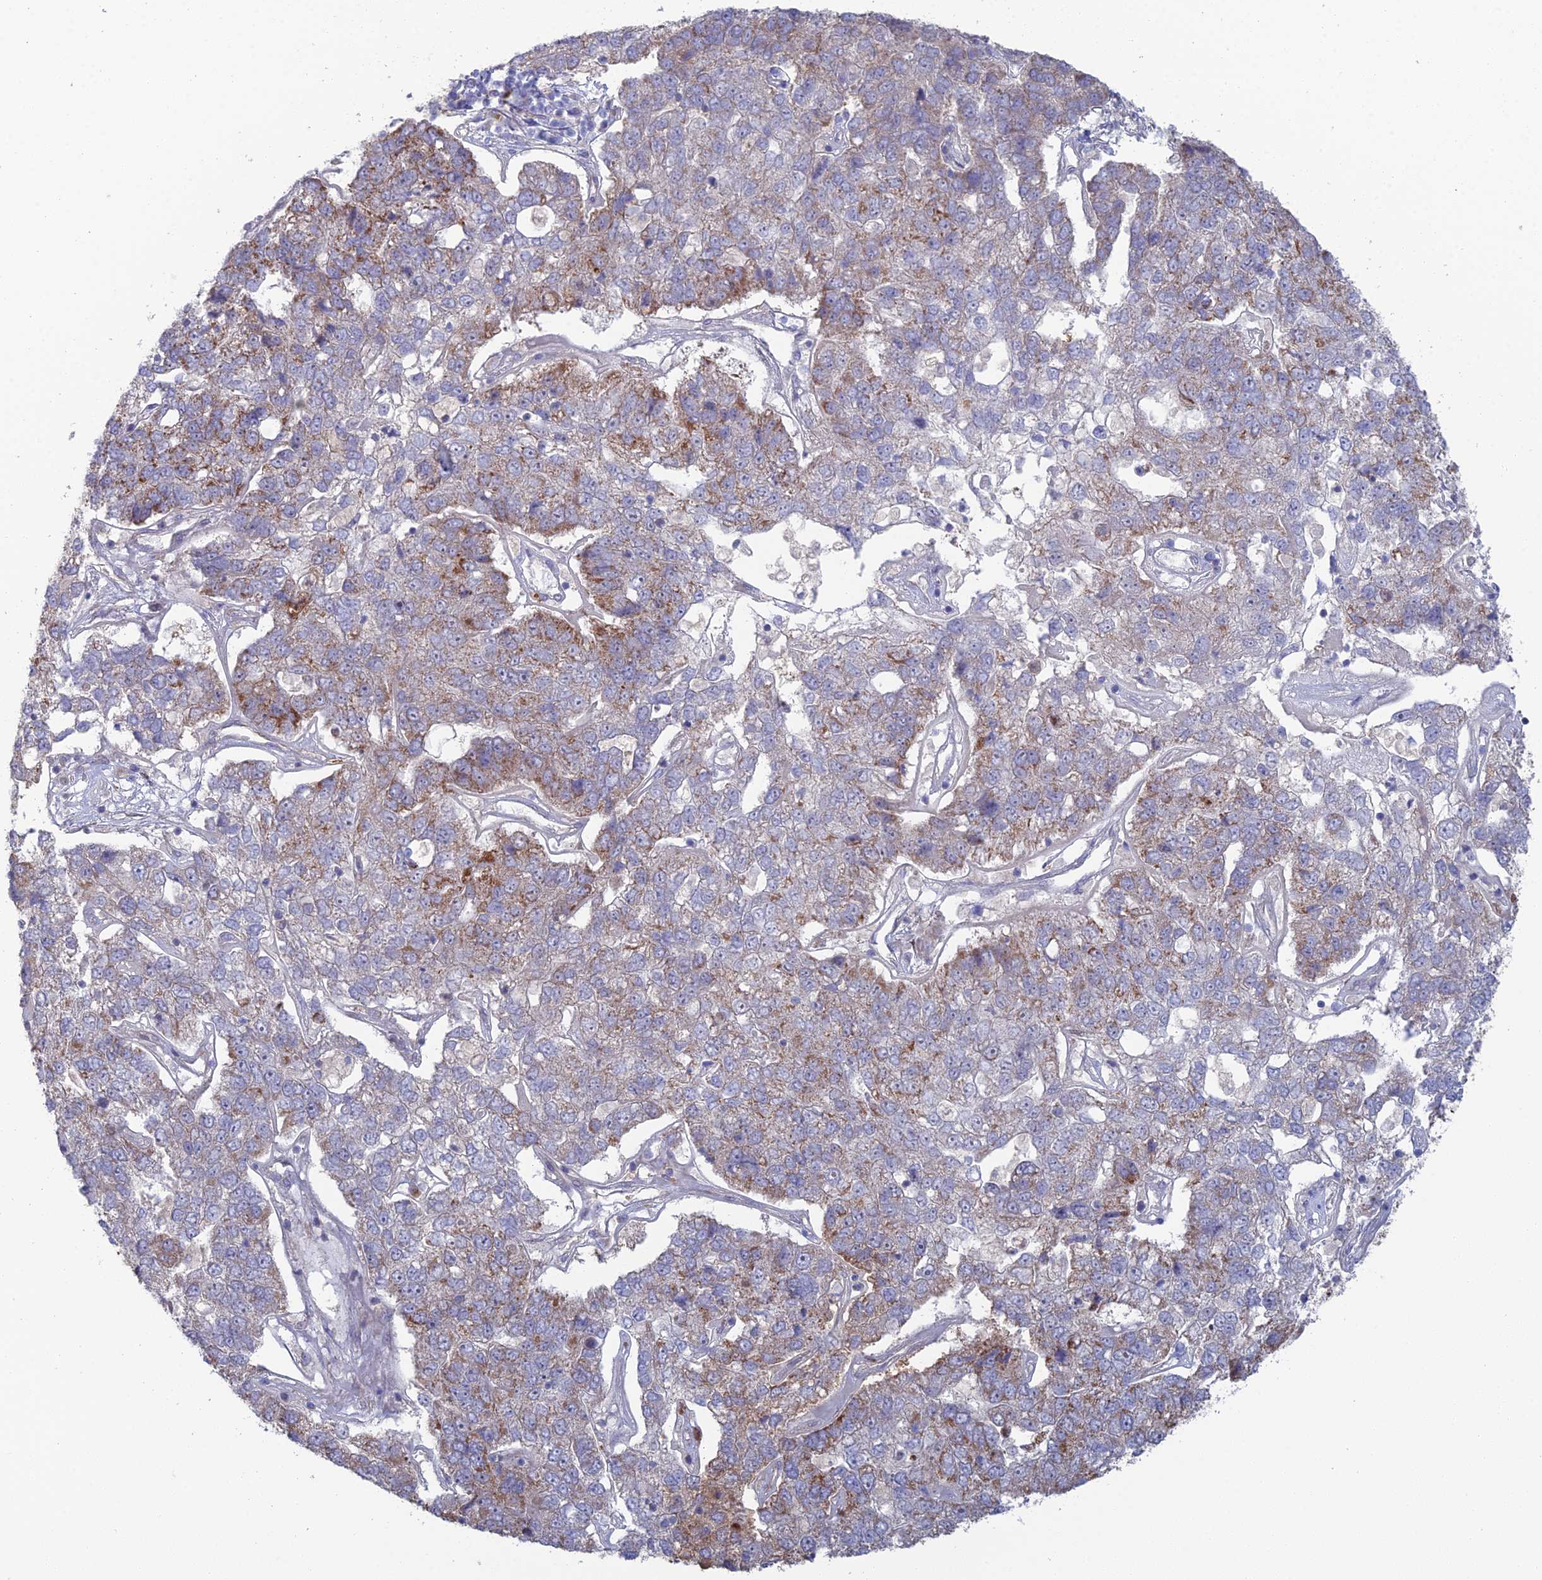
{"staining": {"intensity": "moderate", "quantity": "25%-75%", "location": "cytoplasmic/membranous"}, "tissue": "pancreatic cancer", "cell_type": "Tumor cells", "image_type": "cancer", "snomed": [{"axis": "morphology", "description": "Adenocarcinoma, NOS"}, {"axis": "topography", "description": "Pancreas"}], "caption": "Protein staining of pancreatic cancer (adenocarcinoma) tissue displays moderate cytoplasmic/membranous staining in about 25%-75% of tumor cells.", "gene": "ARL16", "patient": {"sex": "female", "age": 61}}